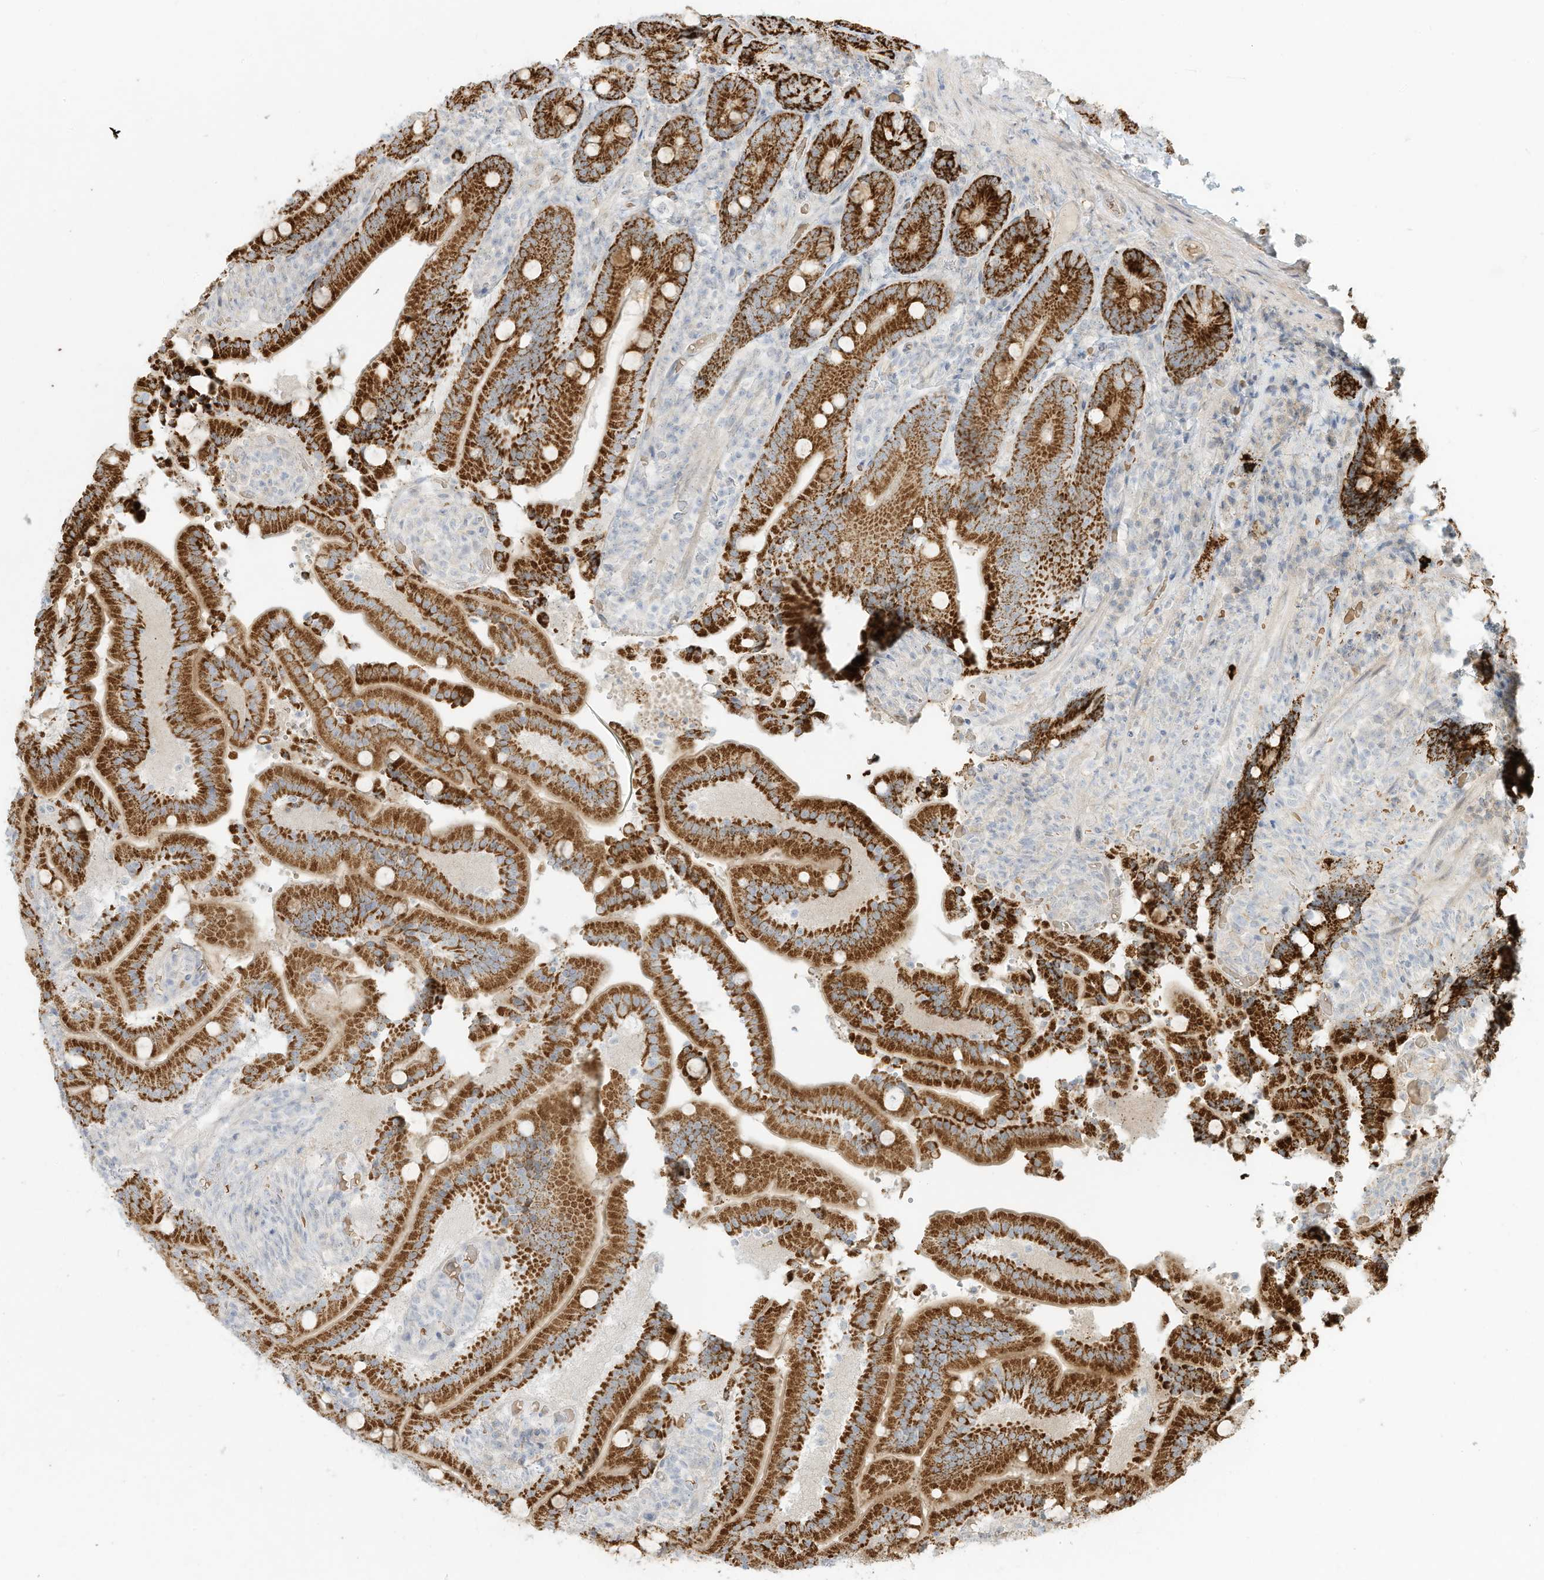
{"staining": {"intensity": "strong", "quantity": ">75%", "location": "cytoplasmic/membranous"}, "tissue": "duodenum", "cell_type": "Glandular cells", "image_type": "normal", "snomed": [{"axis": "morphology", "description": "Normal tissue, NOS"}, {"axis": "topography", "description": "Duodenum"}], "caption": "Immunohistochemistry photomicrograph of benign duodenum stained for a protein (brown), which displays high levels of strong cytoplasmic/membranous positivity in approximately >75% of glandular cells.", "gene": "OFD1", "patient": {"sex": "female", "age": 62}}